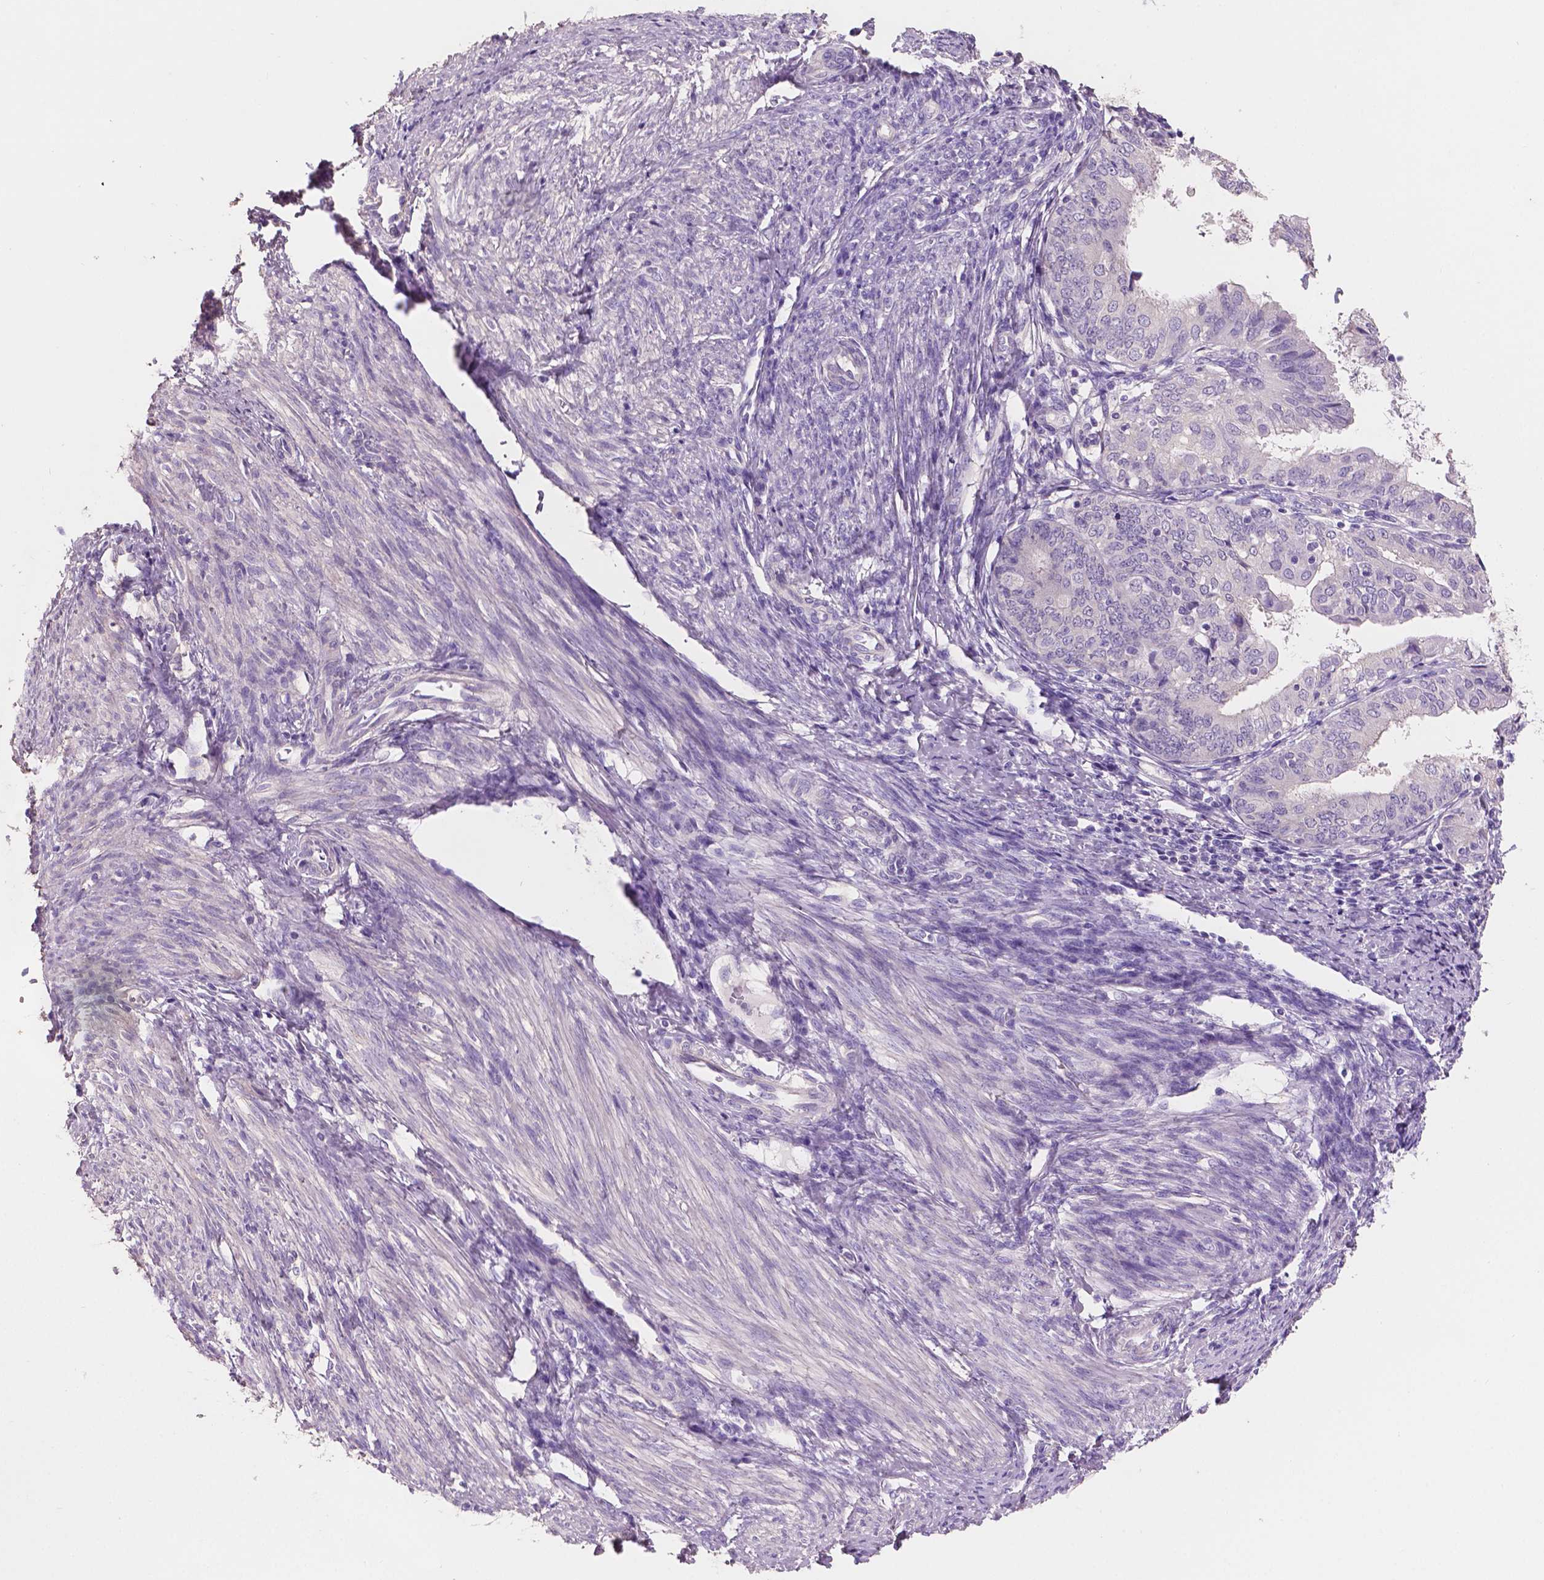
{"staining": {"intensity": "negative", "quantity": "none", "location": "none"}, "tissue": "endometrial cancer", "cell_type": "Tumor cells", "image_type": "cancer", "snomed": [{"axis": "morphology", "description": "Adenocarcinoma, NOS"}, {"axis": "topography", "description": "Endometrium"}], "caption": "Immunohistochemistry (IHC) image of human endometrial cancer (adenocarcinoma) stained for a protein (brown), which demonstrates no staining in tumor cells. (DAB (3,3'-diaminobenzidine) immunohistochemistry (IHC) with hematoxylin counter stain).", "gene": "SBSN", "patient": {"sex": "female", "age": 68}}